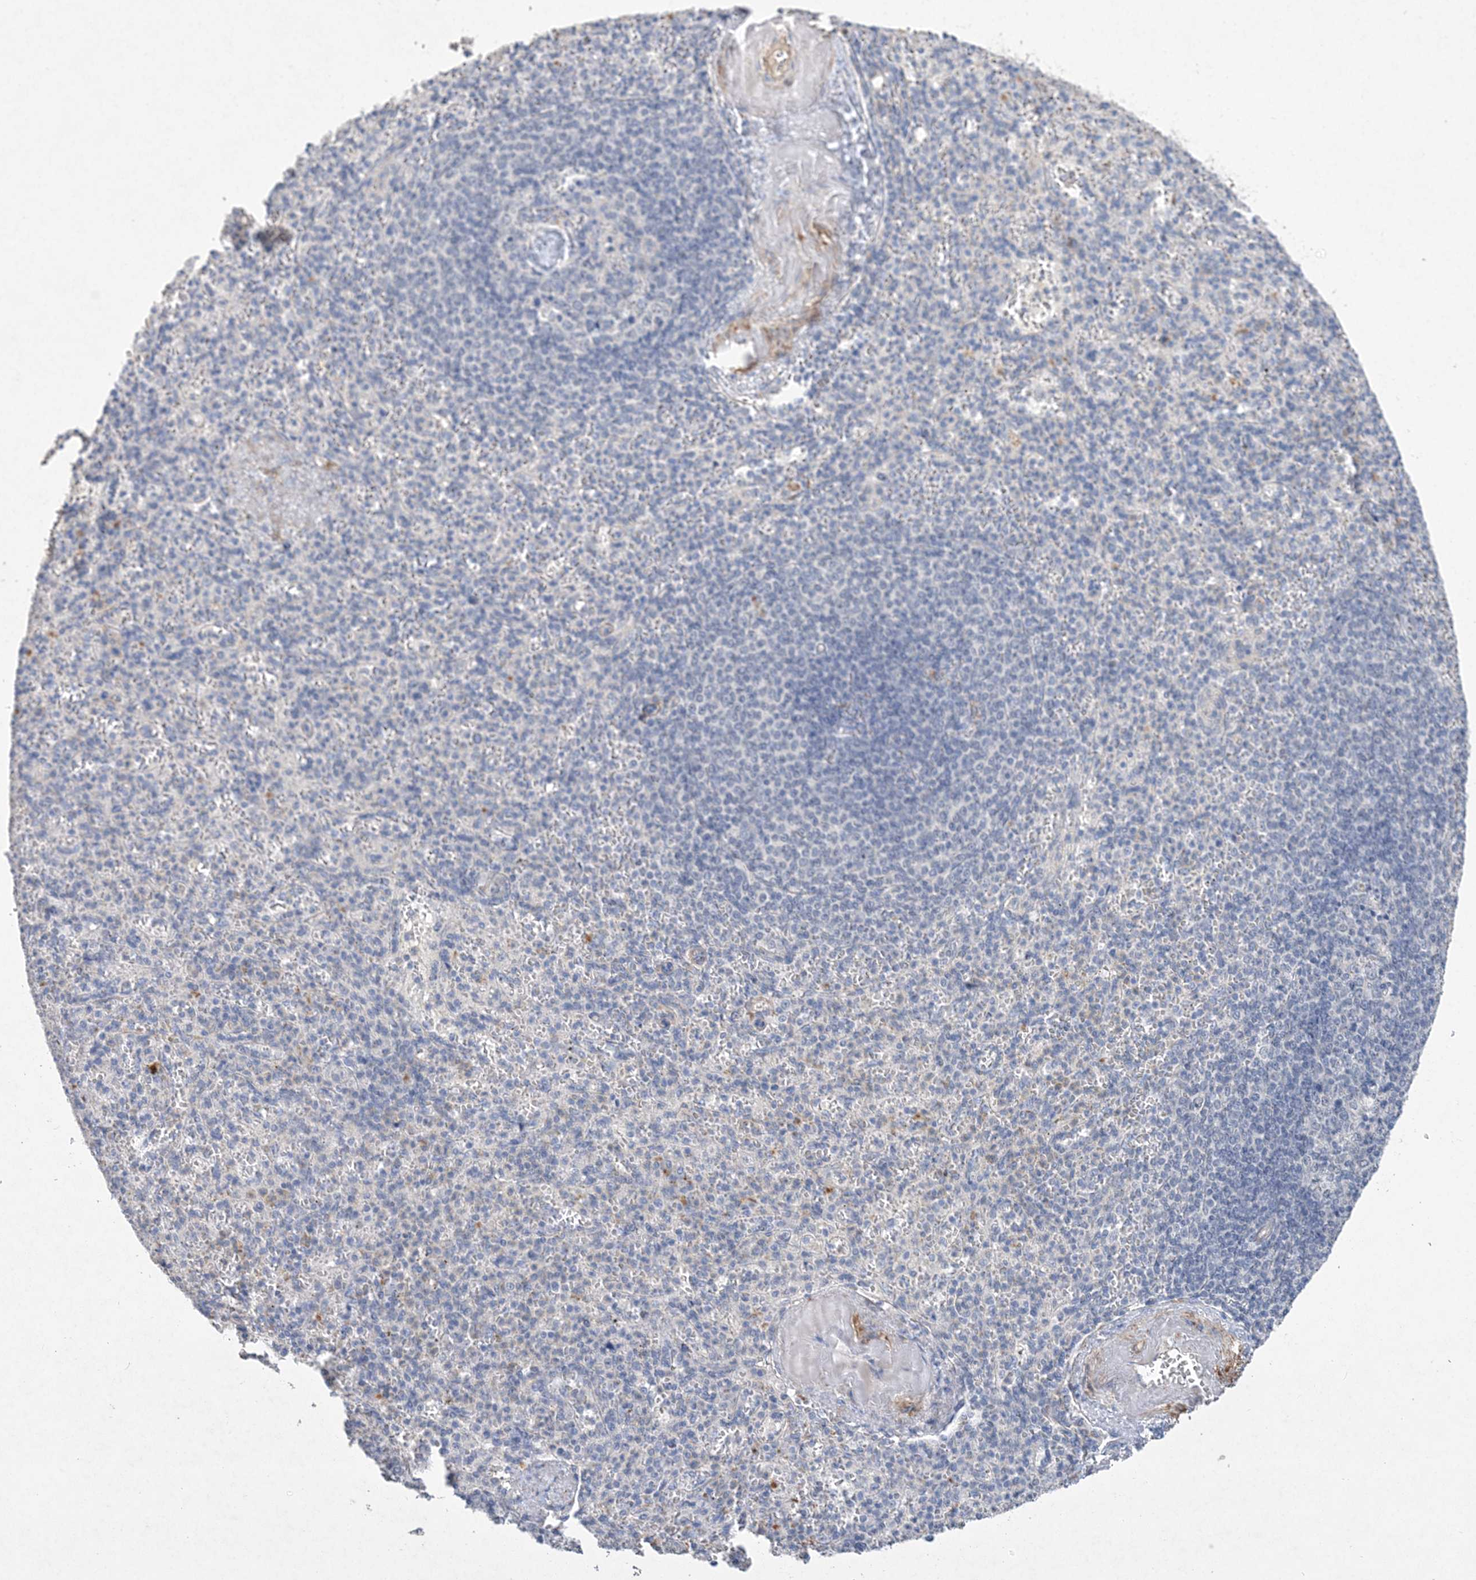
{"staining": {"intensity": "negative", "quantity": "none", "location": "none"}, "tissue": "spleen", "cell_type": "Cells in red pulp", "image_type": "normal", "snomed": [{"axis": "morphology", "description": "Normal tissue, NOS"}, {"axis": "topography", "description": "Spleen"}], "caption": "DAB (3,3'-diaminobenzidine) immunohistochemical staining of normal spleen demonstrates no significant expression in cells in red pulp.", "gene": "C11orf58", "patient": {"sex": "female", "age": 74}}